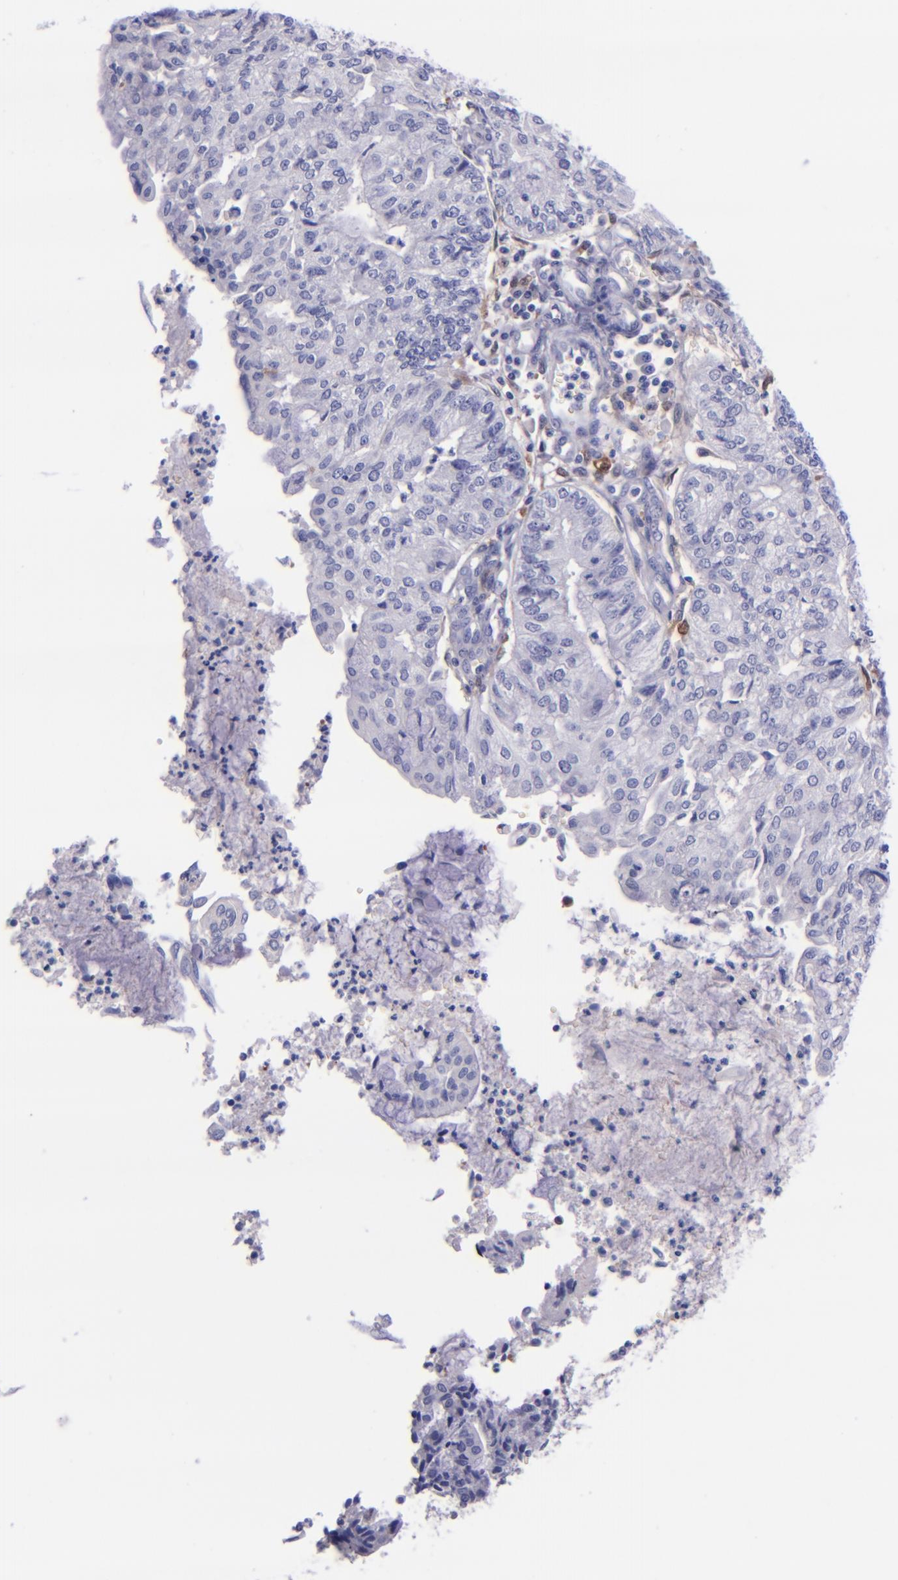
{"staining": {"intensity": "negative", "quantity": "none", "location": "none"}, "tissue": "endometrial cancer", "cell_type": "Tumor cells", "image_type": "cancer", "snomed": [{"axis": "morphology", "description": "Adenocarcinoma, NOS"}, {"axis": "topography", "description": "Endometrium"}], "caption": "A high-resolution histopathology image shows IHC staining of adenocarcinoma (endometrial), which demonstrates no significant staining in tumor cells.", "gene": "F13A1", "patient": {"sex": "female", "age": 59}}